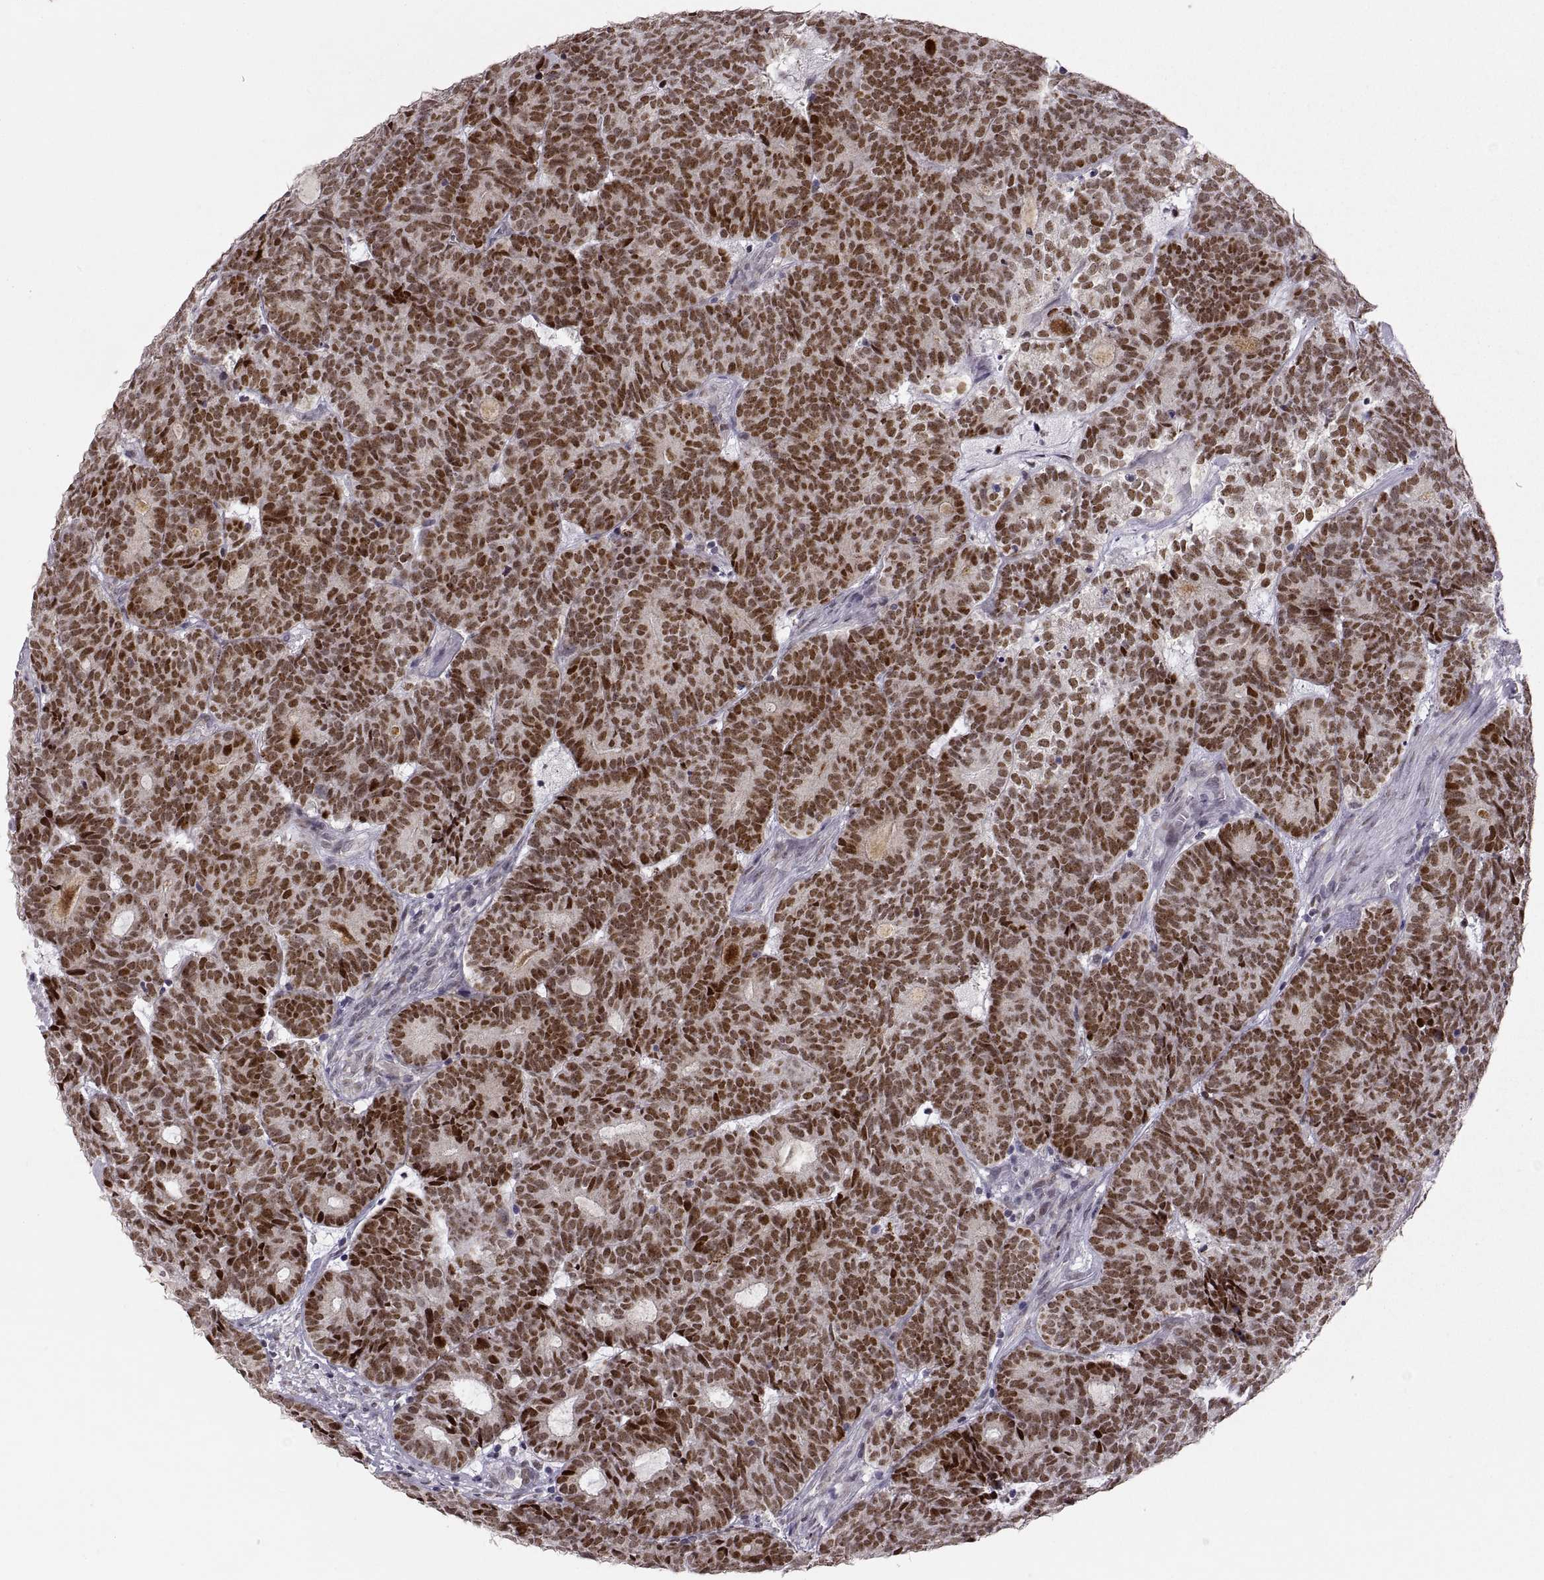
{"staining": {"intensity": "strong", "quantity": ">75%", "location": "nuclear"}, "tissue": "head and neck cancer", "cell_type": "Tumor cells", "image_type": "cancer", "snomed": [{"axis": "morphology", "description": "Adenocarcinoma, NOS"}, {"axis": "topography", "description": "Head-Neck"}], "caption": "IHC (DAB (3,3'-diaminobenzidine)) staining of head and neck cancer demonstrates strong nuclear protein positivity in approximately >75% of tumor cells.", "gene": "SNAI1", "patient": {"sex": "female", "age": 81}}